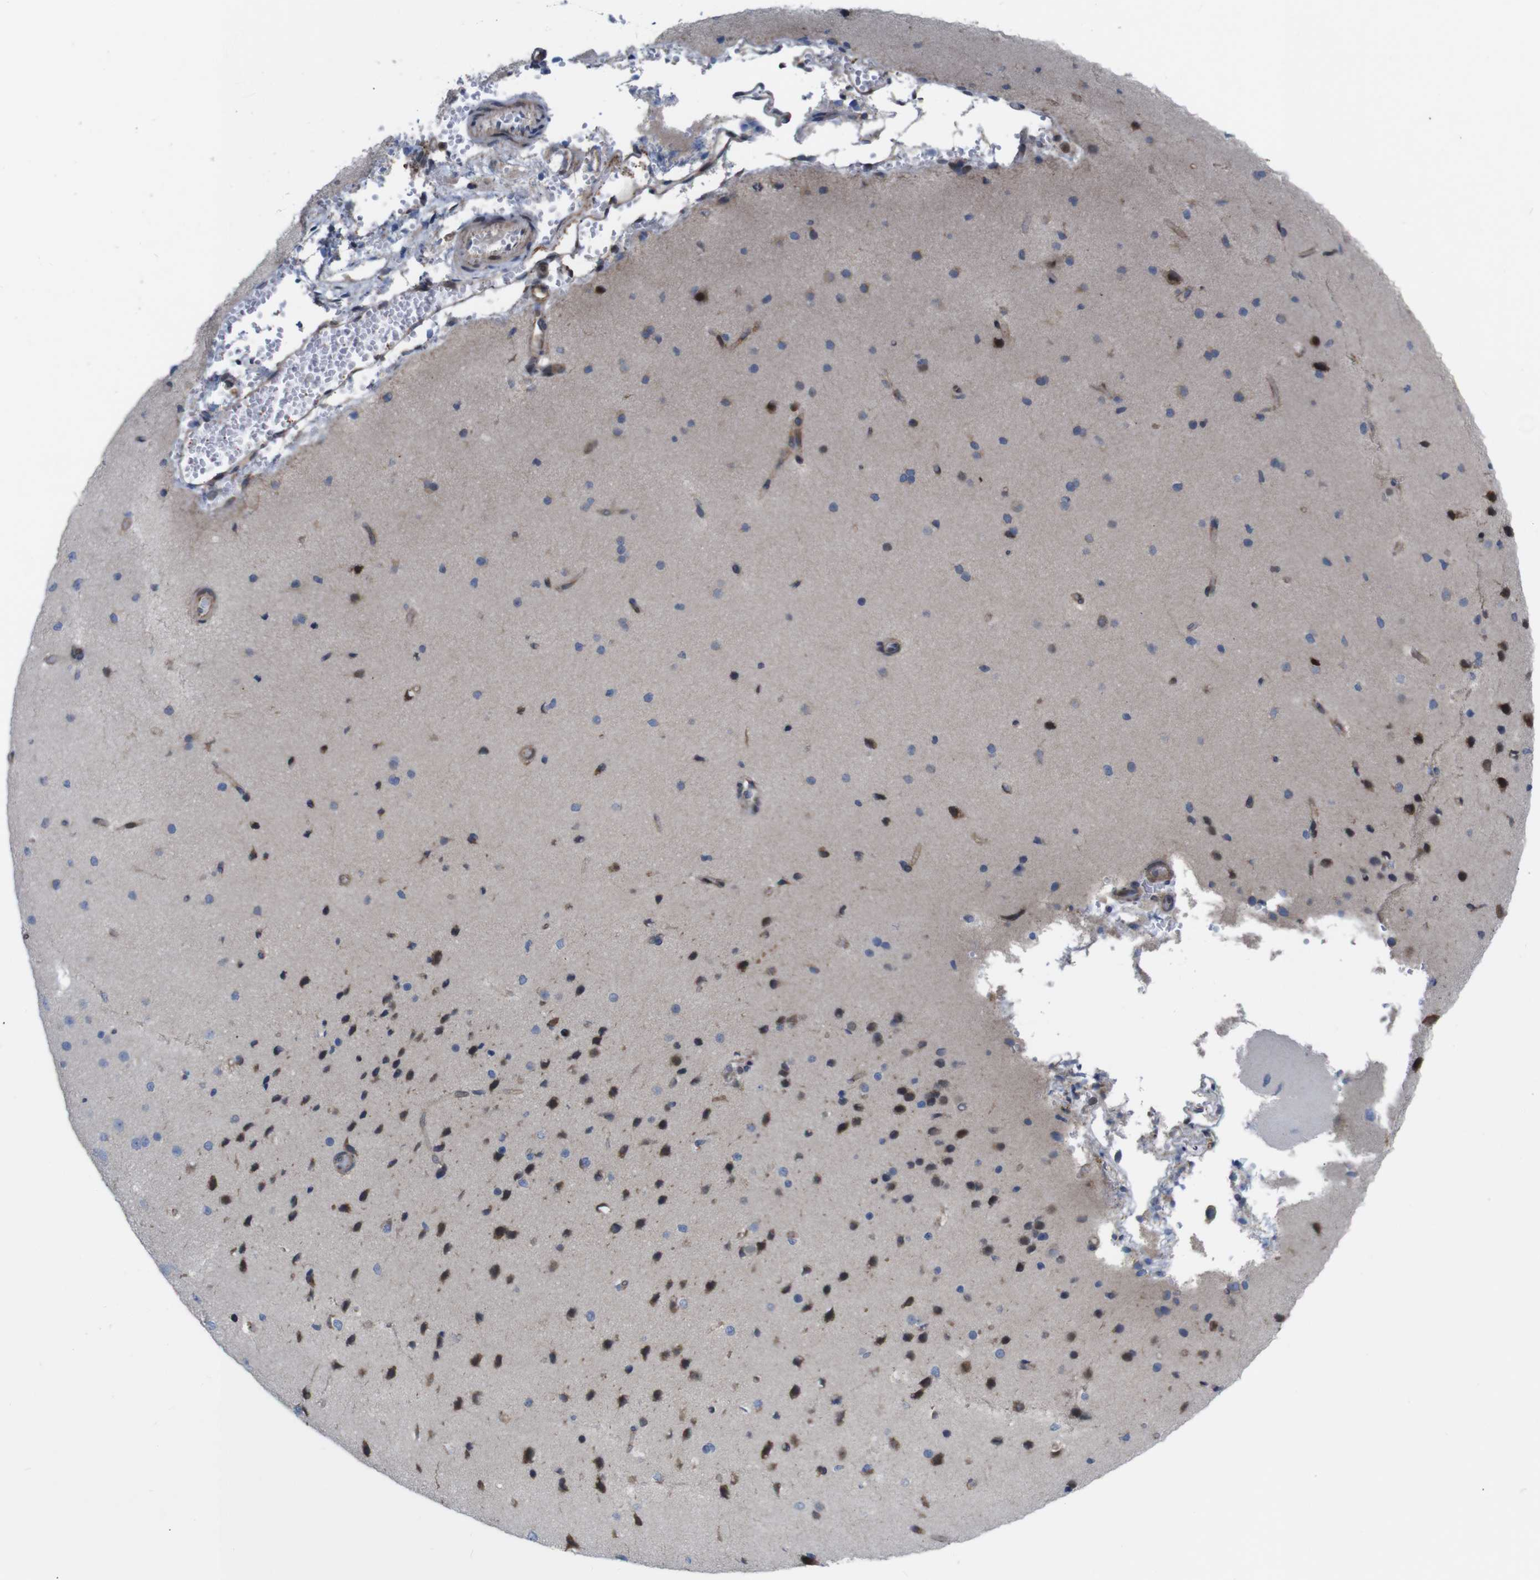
{"staining": {"intensity": "negative", "quantity": "none", "location": "none"}, "tissue": "cerebral cortex", "cell_type": "Endothelial cells", "image_type": "normal", "snomed": [{"axis": "morphology", "description": "Normal tissue, NOS"}, {"axis": "morphology", "description": "Developmental malformation"}, {"axis": "topography", "description": "Cerebral cortex"}], "caption": "Immunohistochemical staining of benign human cerebral cortex demonstrates no significant staining in endothelial cells. (Brightfield microscopy of DAB (3,3'-diaminobenzidine) immunohistochemistry (IHC) at high magnification).", "gene": "PTPN1", "patient": {"sex": "female", "age": 30}}